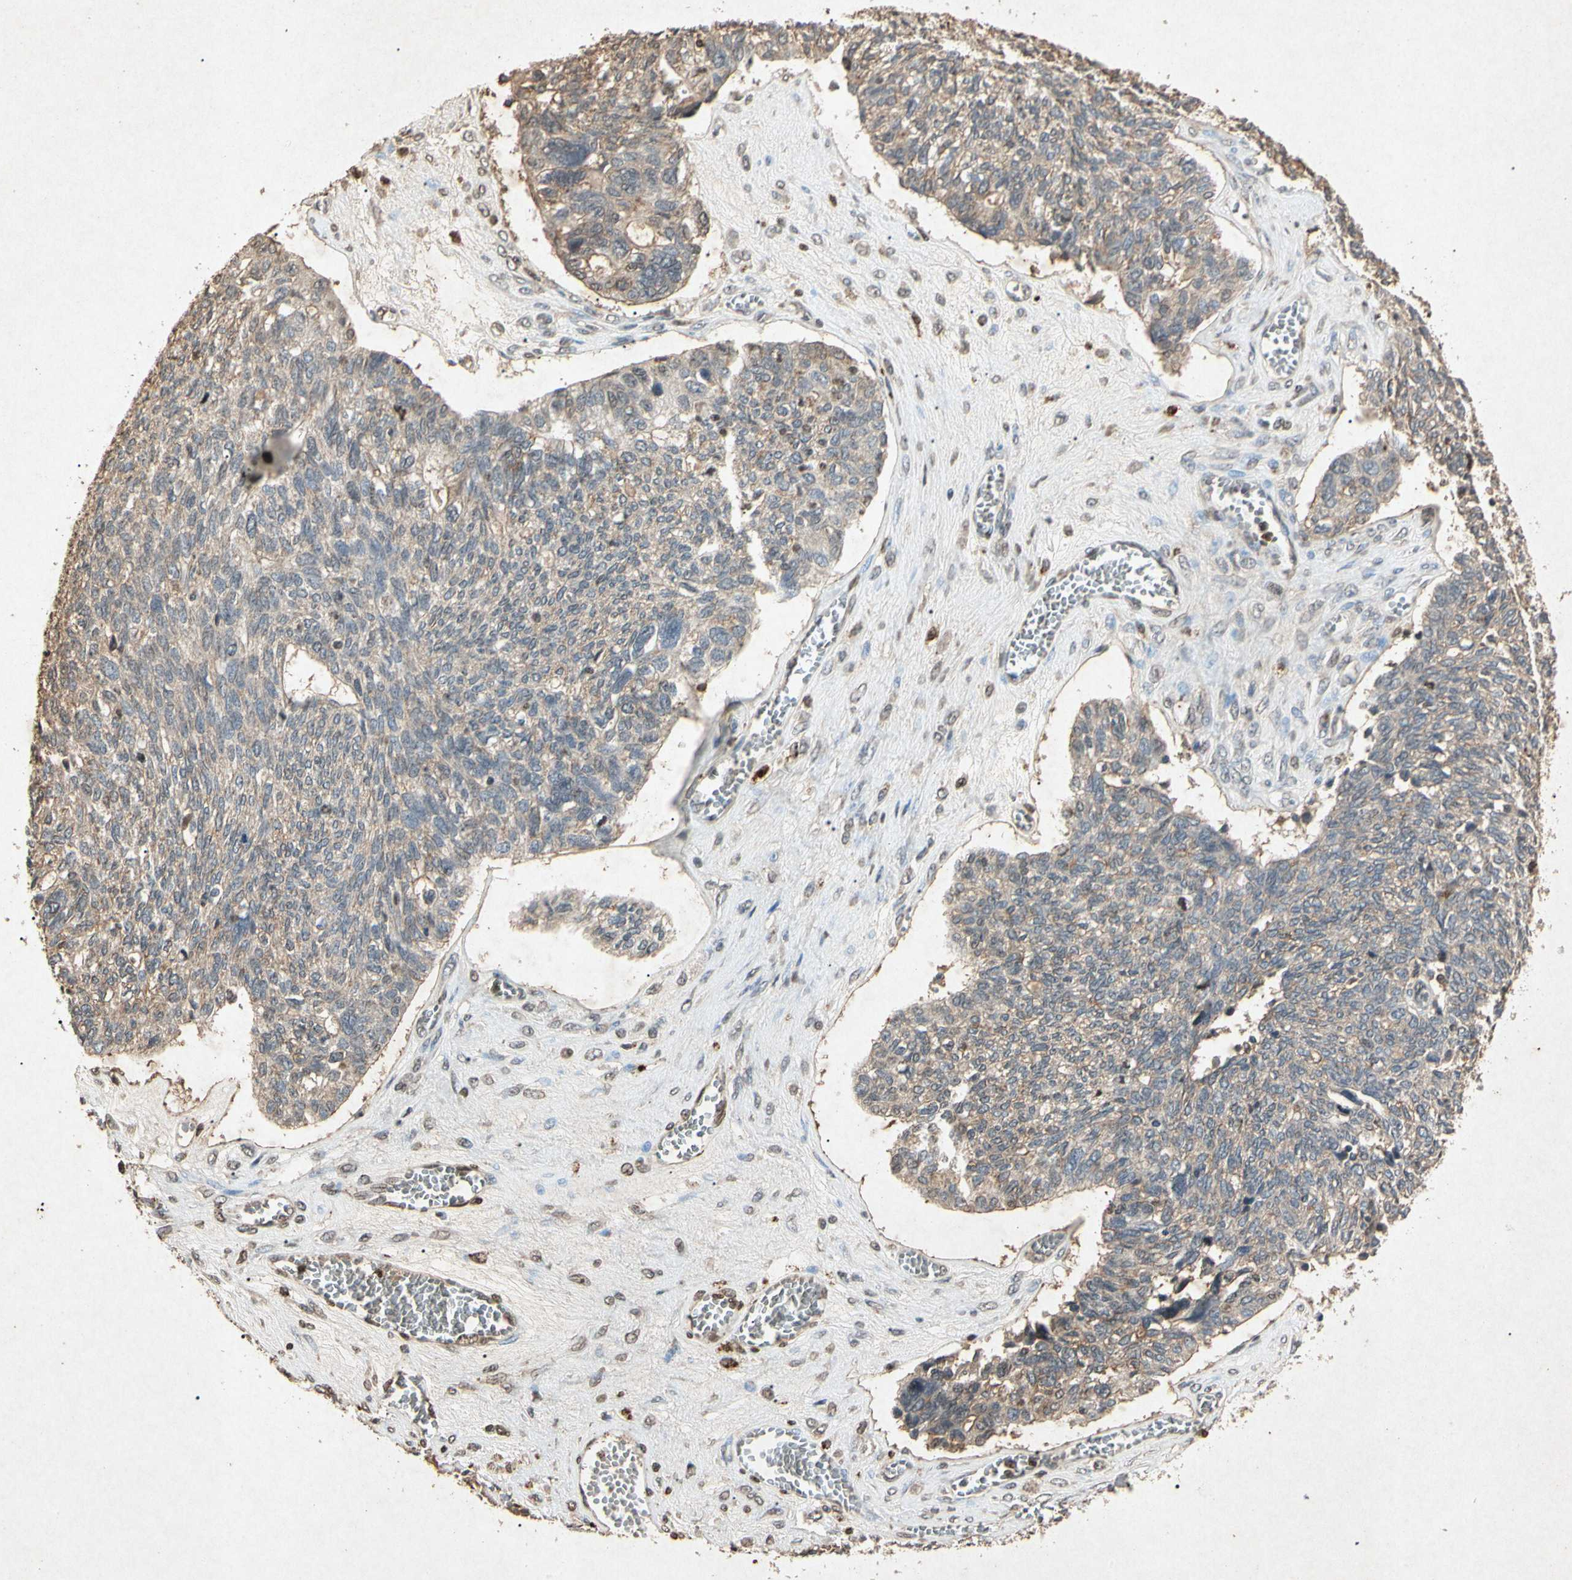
{"staining": {"intensity": "weak", "quantity": ">75%", "location": "cytoplasmic/membranous"}, "tissue": "ovarian cancer", "cell_type": "Tumor cells", "image_type": "cancer", "snomed": [{"axis": "morphology", "description": "Cystadenocarcinoma, serous, NOS"}, {"axis": "topography", "description": "Ovary"}], "caption": "This is a histology image of immunohistochemistry (IHC) staining of serous cystadenocarcinoma (ovarian), which shows weak positivity in the cytoplasmic/membranous of tumor cells.", "gene": "MSRB1", "patient": {"sex": "female", "age": 79}}